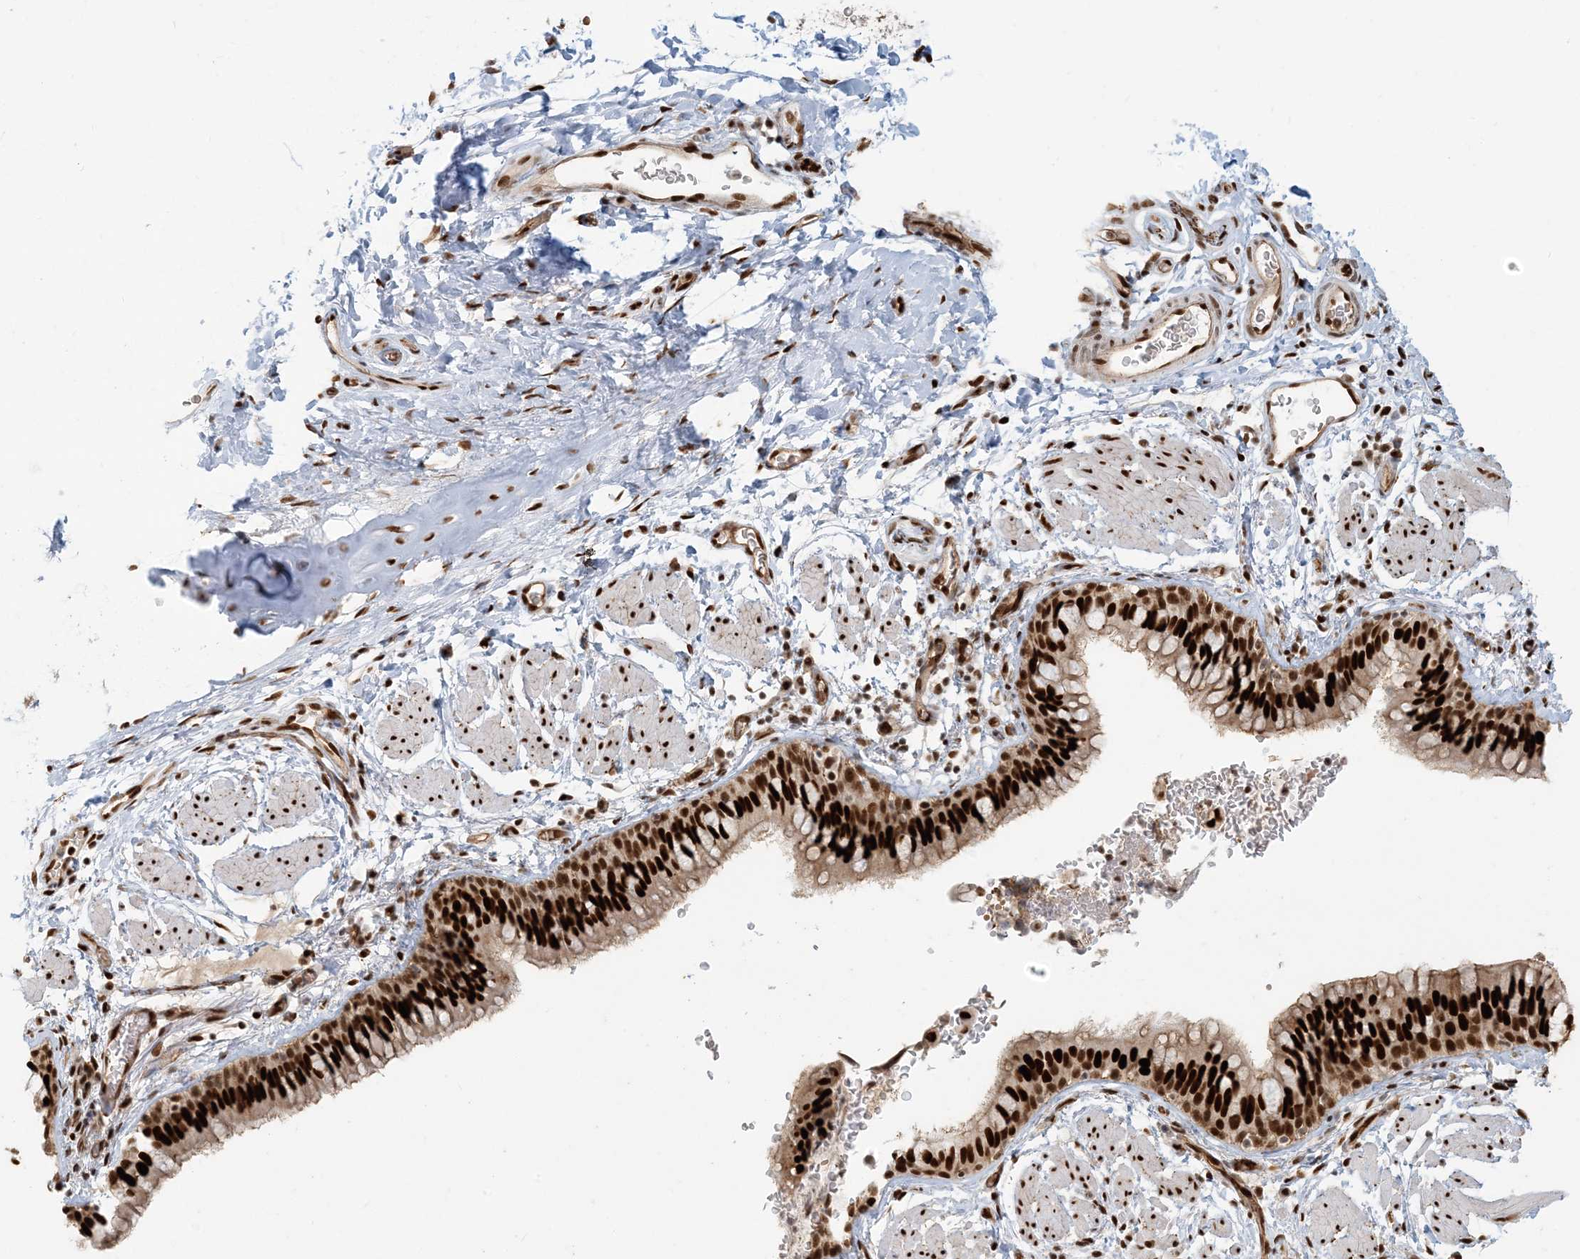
{"staining": {"intensity": "strong", "quantity": ">75%", "location": "nuclear"}, "tissue": "bronchus", "cell_type": "Respiratory epithelial cells", "image_type": "normal", "snomed": [{"axis": "morphology", "description": "Normal tissue, NOS"}, {"axis": "topography", "description": "Cartilage tissue"}, {"axis": "topography", "description": "Bronchus"}], "caption": "Bronchus stained with immunohistochemistry exhibits strong nuclear staining in approximately >75% of respiratory epithelial cells.", "gene": "CKS1B", "patient": {"sex": "female", "age": 36}}